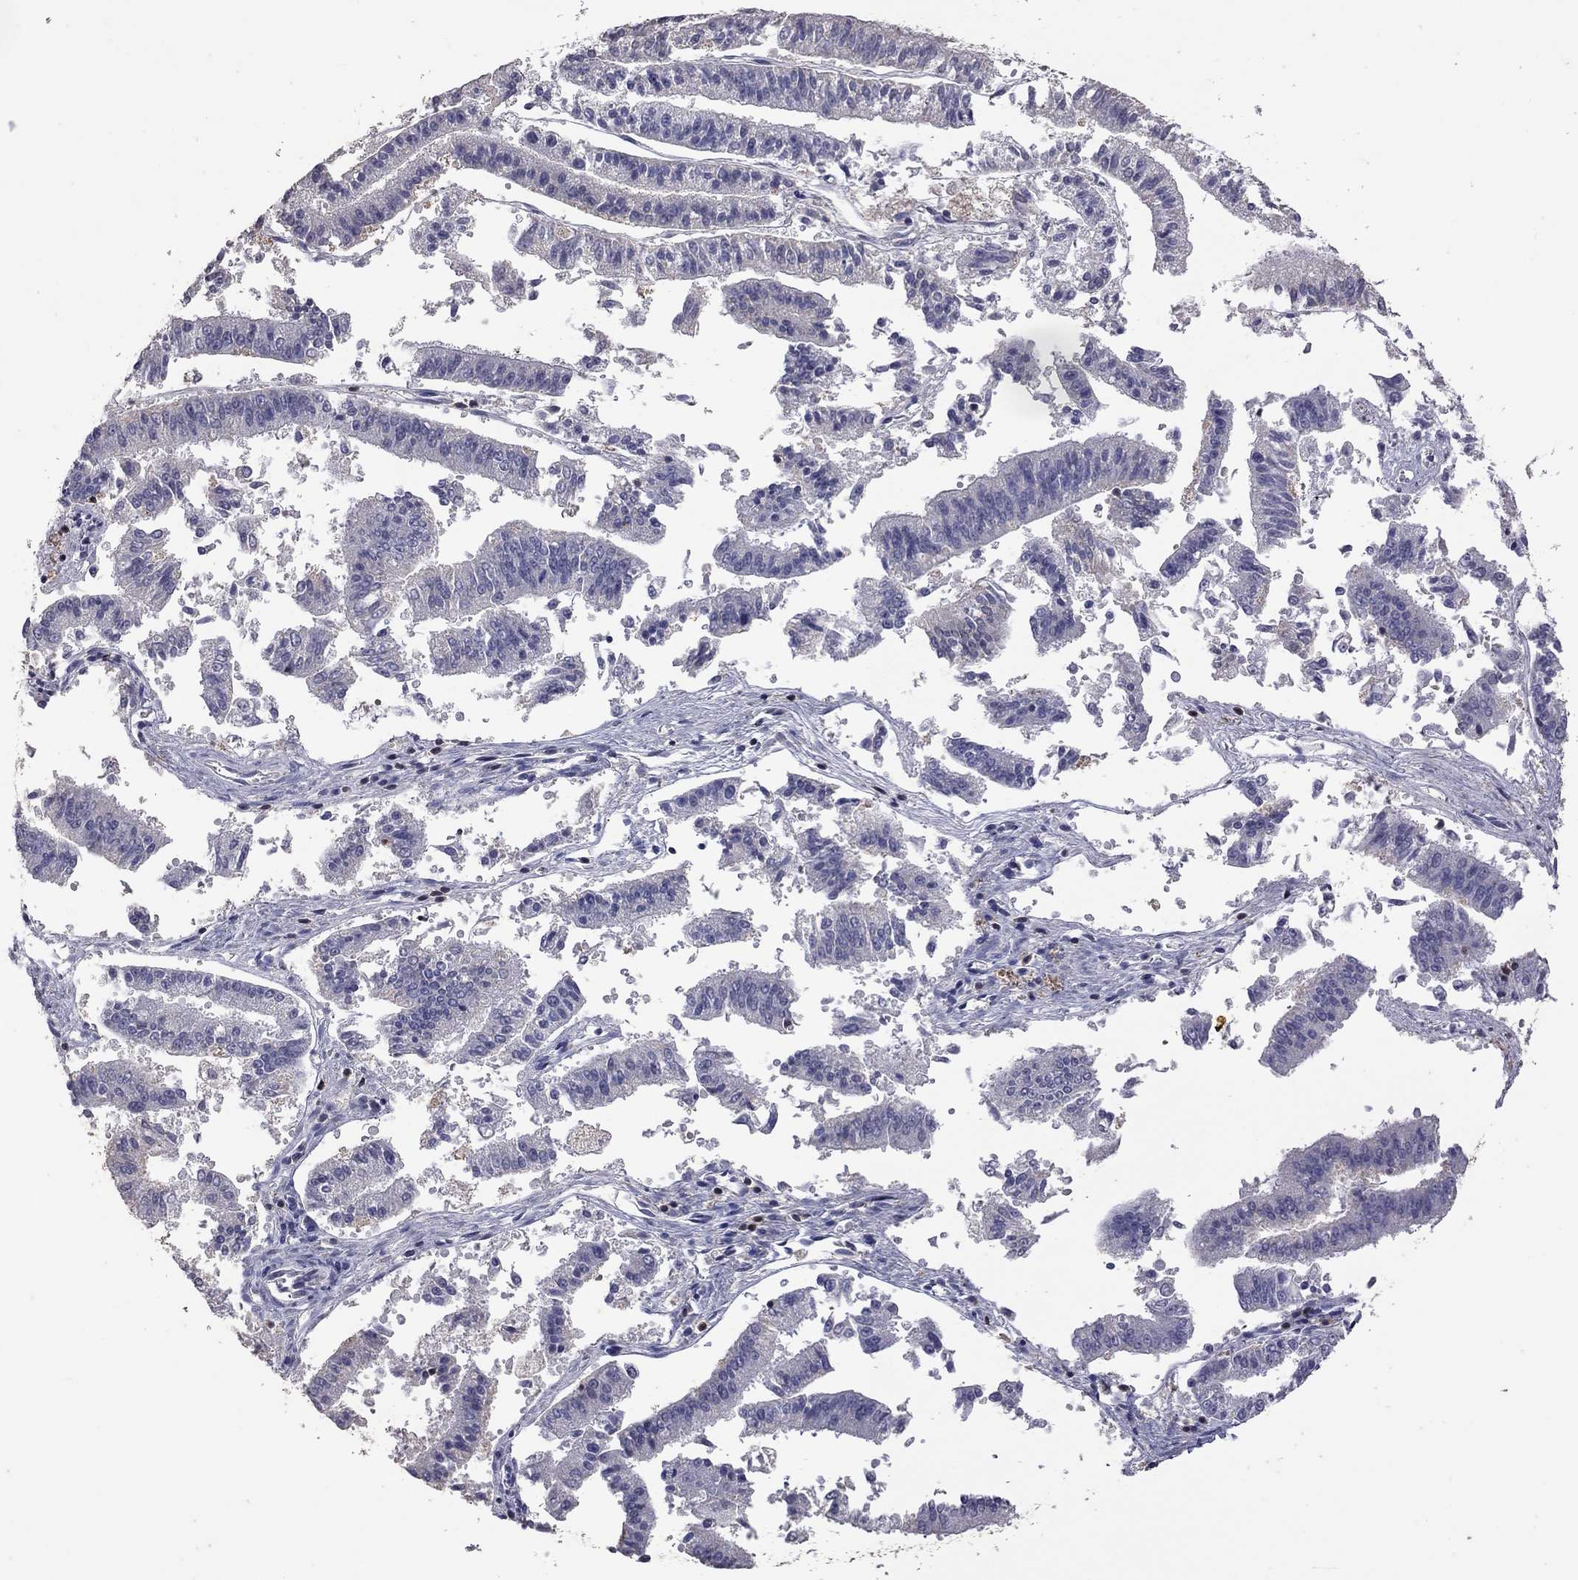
{"staining": {"intensity": "negative", "quantity": "none", "location": "none"}, "tissue": "endometrial cancer", "cell_type": "Tumor cells", "image_type": "cancer", "snomed": [{"axis": "morphology", "description": "Adenocarcinoma, NOS"}, {"axis": "topography", "description": "Endometrium"}], "caption": "The histopathology image demonstrates no staining of tumor cells in endometrial adenocarcinoma.", "gene": "IPCEF1", "patient": {"sex": "female", "age": 66}}